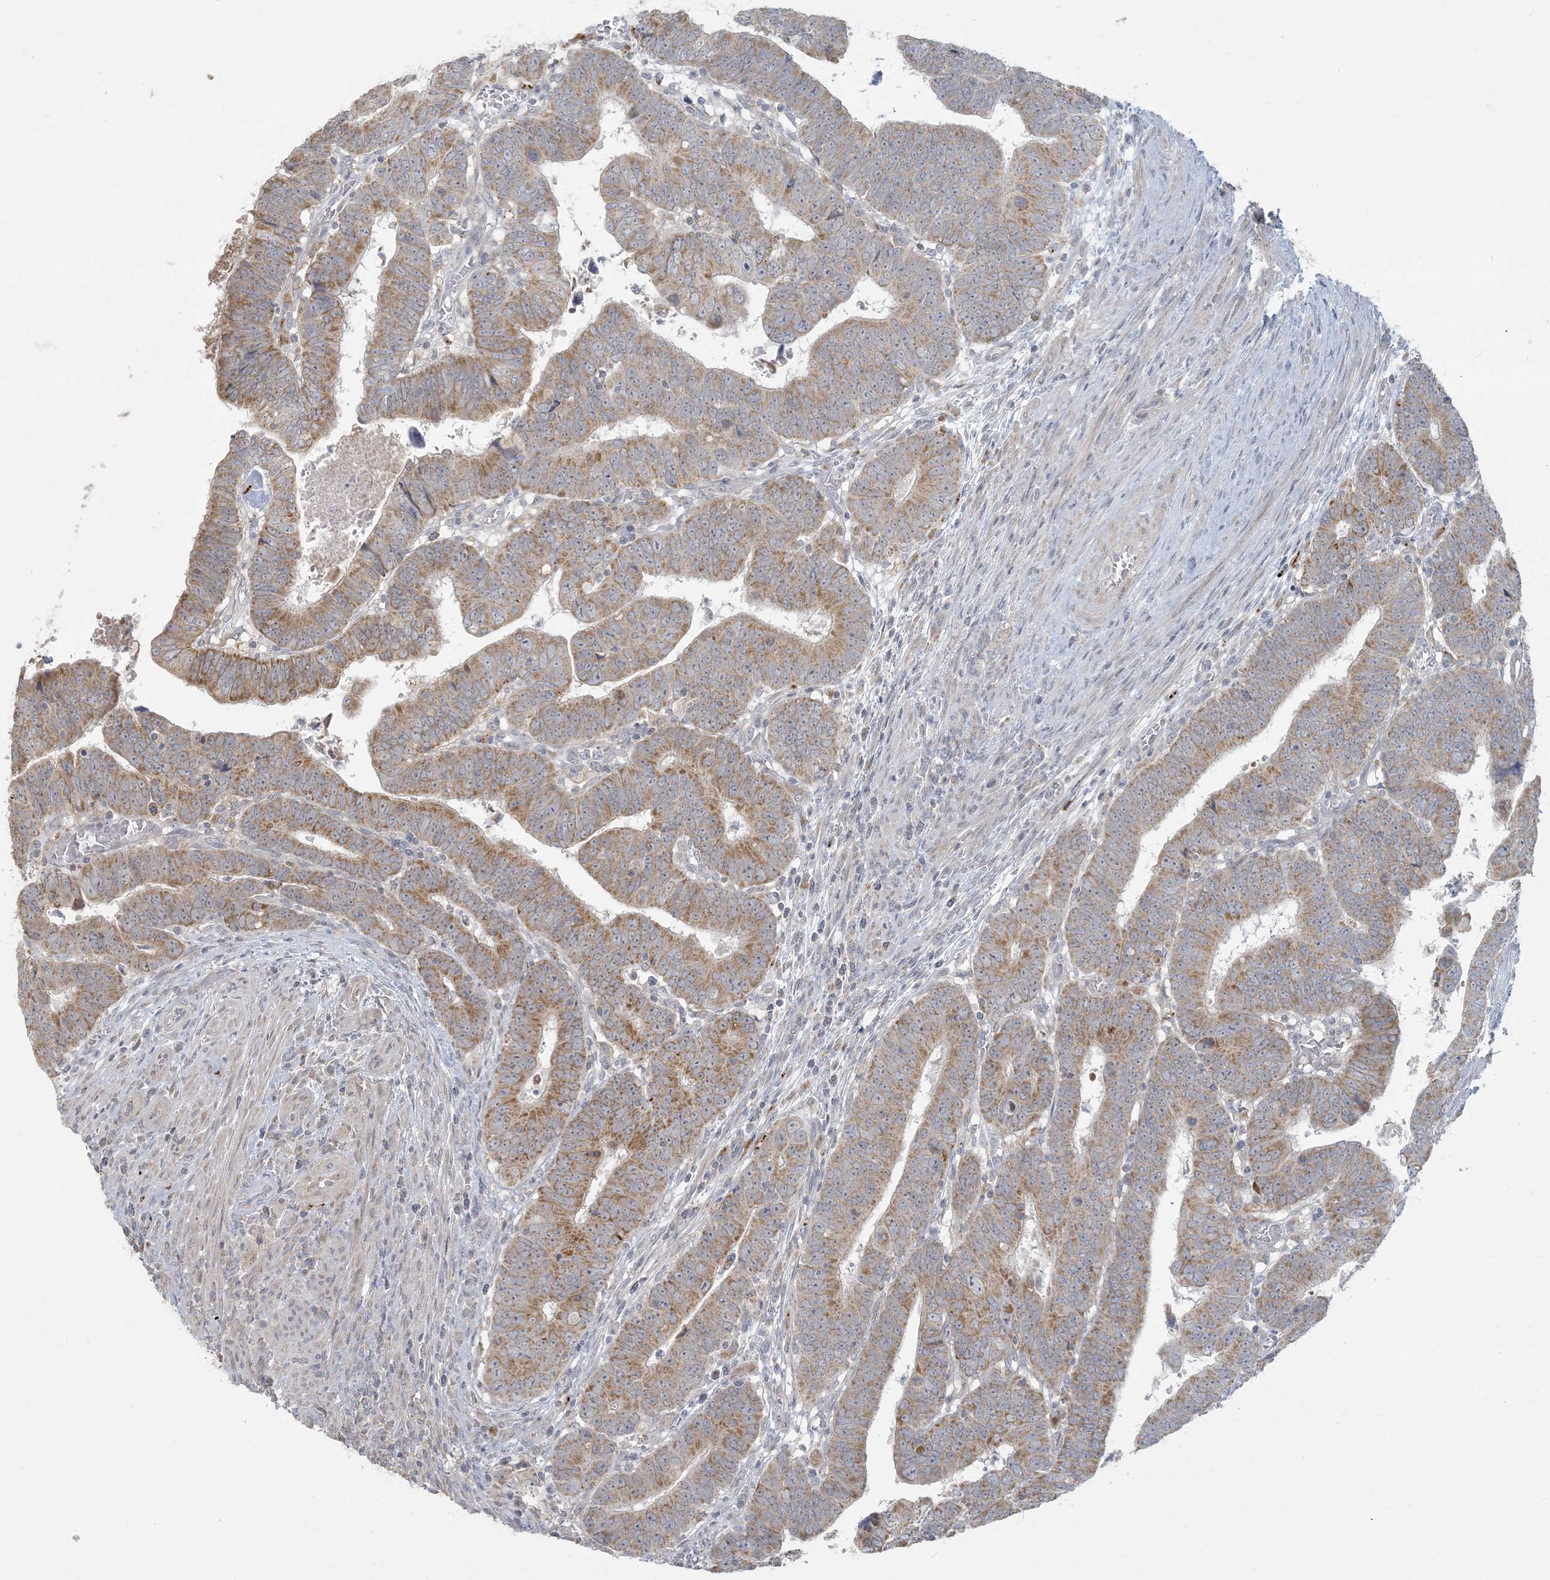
{"staining": {"intensity": "moderate", "quantity": ">75%", "location": "cytoplasmic/membranous"}, "tissue": "colorectal cancer", "cell_type": "Tumor cells", "image_type": "cancer", "snomed": [{"axis": "morphology", "description": "Normal tissue, NOS"}, {"axis": "morphology", "description": "Adenocarcinoma, NOS"}, {"axis": "topography", "description": "Rectum"}], "caption": "IHC micrograph of neoplastic tissue: human colorectal cancer stained using IHC reveals medium levels of moderate protein expression localized specifically in the cytoplasmic/membranous of tumor cells, appearing as a cytoplasmic/membranous brown color.", "gene": "MCAT", "patient": {"sex": "female", "age": 65}}